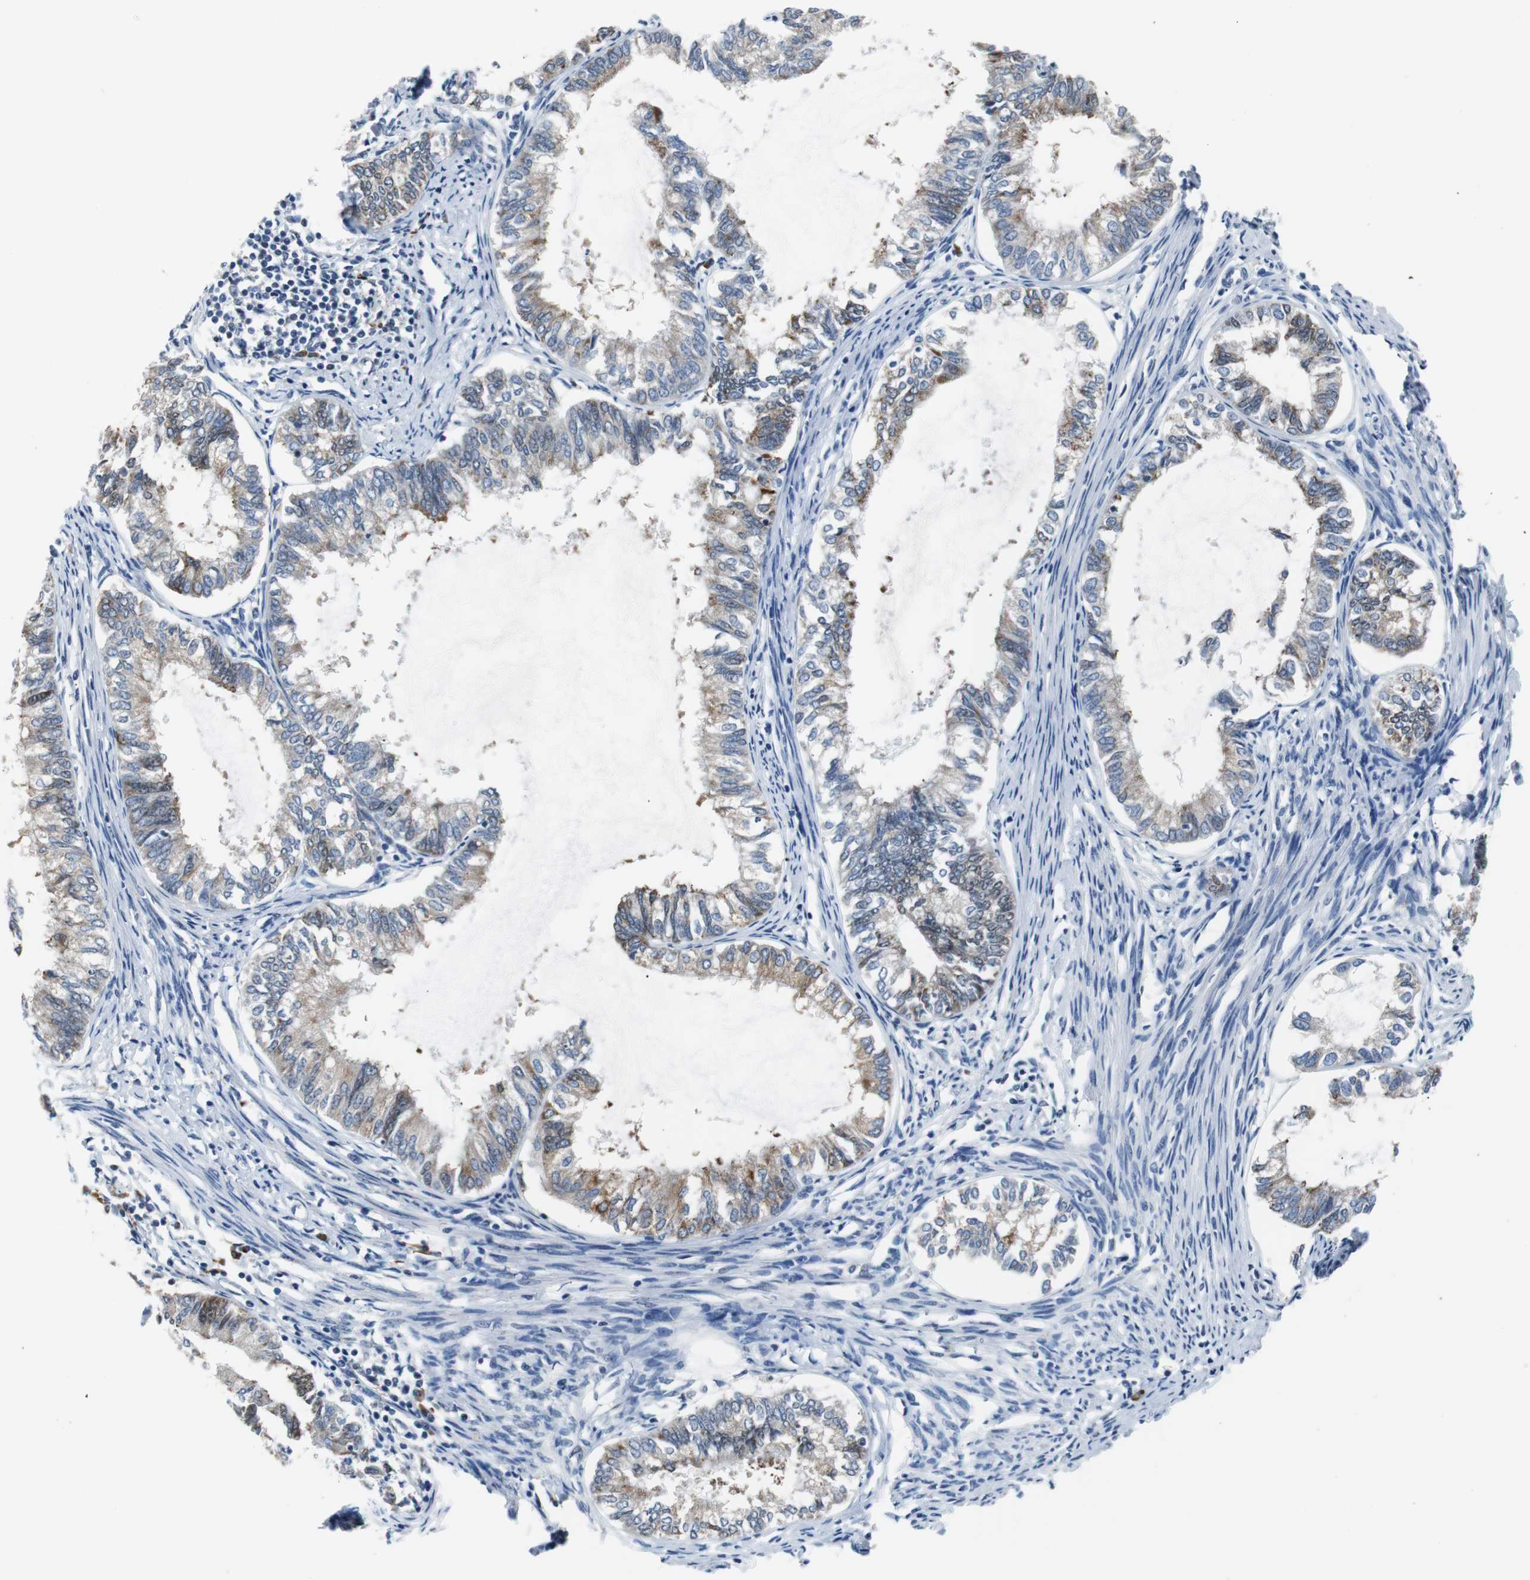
{"staining": {"intensity": "moderate", "quantity": "25%-75%", "location": "cytoplasmic/membranous"}, "tissue": "endometrial cancer", "cell_type": "Tumor cells", "image_type": "cancer", "snomed": [{"axis": "morphology", "description": "Adenocarcinoma, NOS"}, {"axis": "topography", "description": "Endometrium"}], "caption": "Tumor cells reveal moderate cytoplasmic/membranous expression in about 25%-75% of cells in endometrial adenocarcinoma.", "gene": "USP28", "patient": {"sex": "female", "age": 86}}